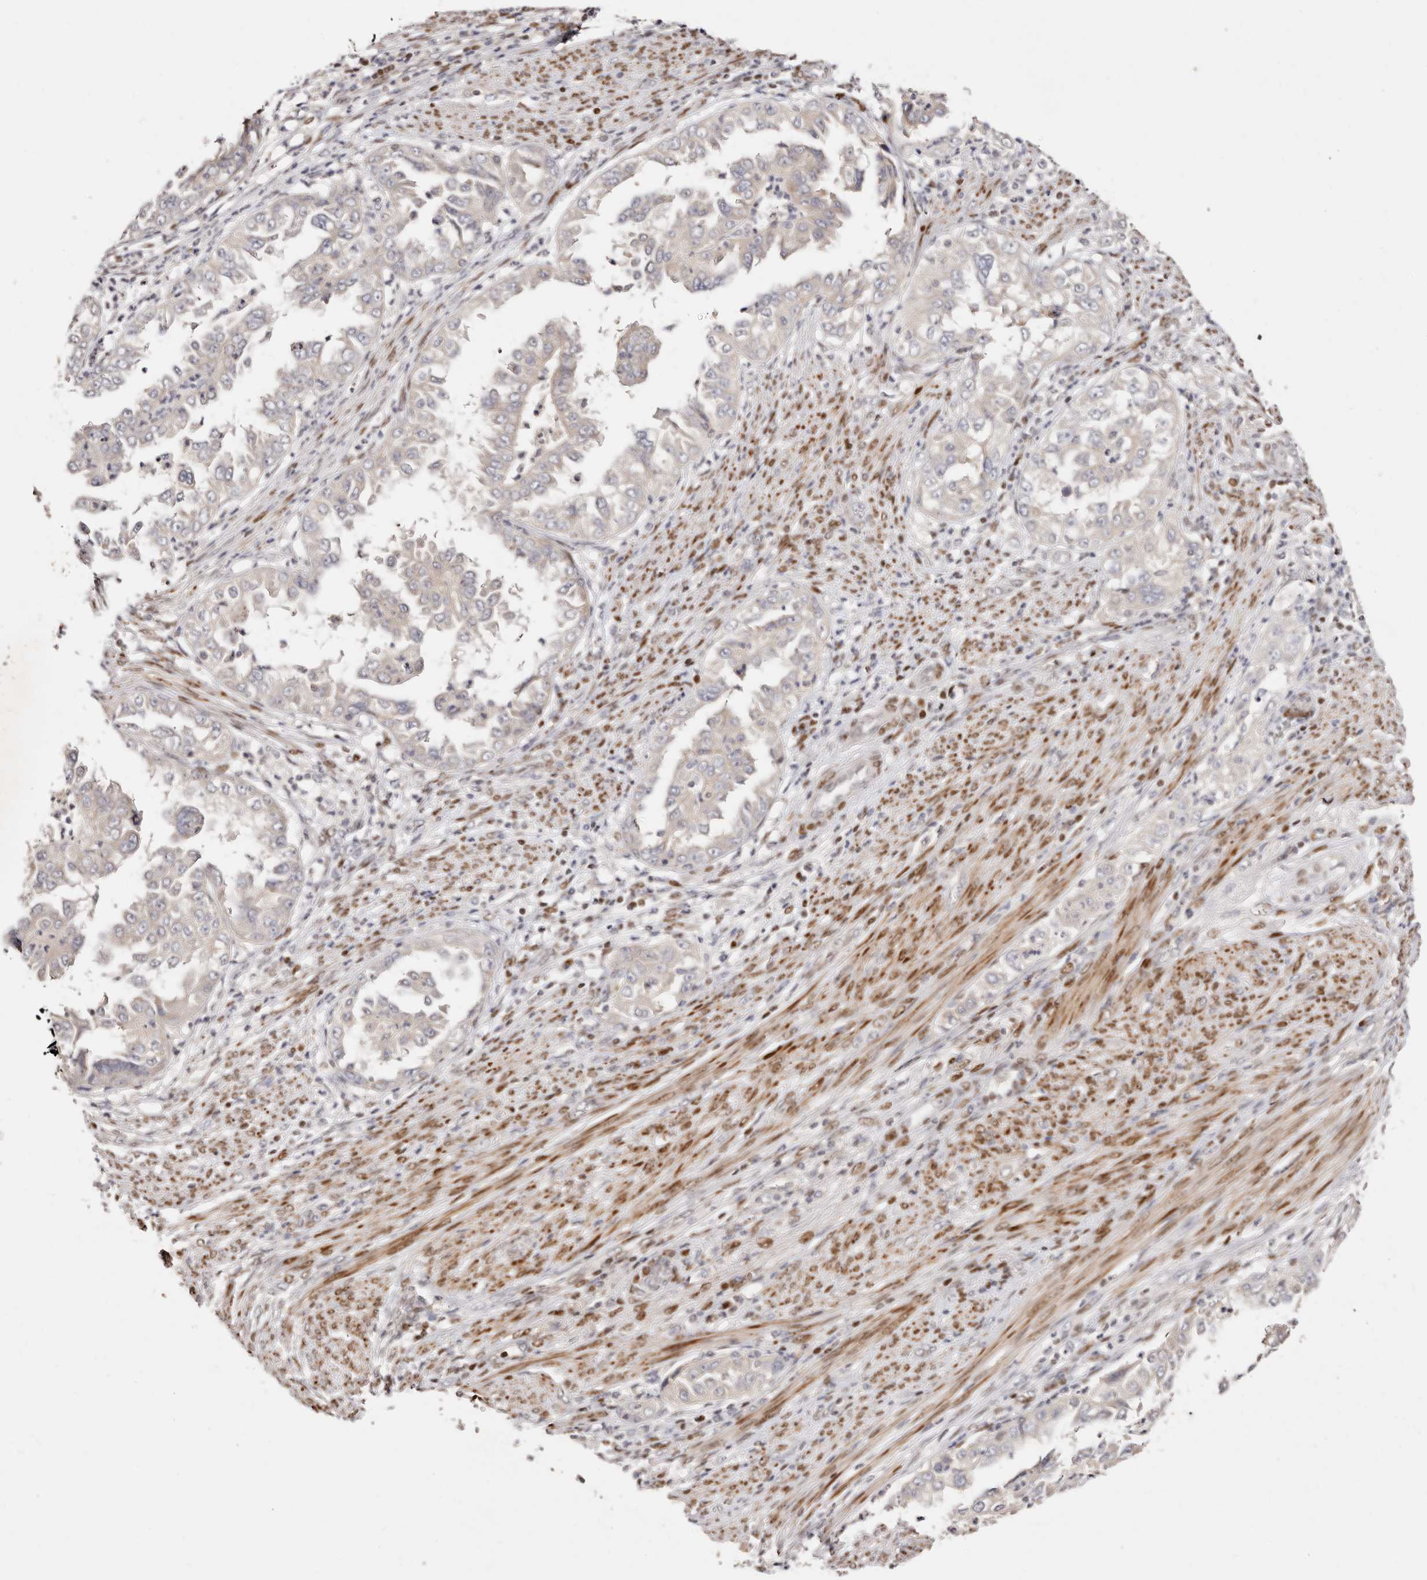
{"staining": {"intensity": "negative", "quantity": "none", "location": "none"}, "tissue": "endometrial cancer", "cell_type": "Tumor cells", "image_type": "cancer", "snomed": [{"axis": "morphology", "description": "Adenocarcinoma, NOS"}, {"axis": "topography", "description": "Endometrium"}], "caption": "This is an IHC histopathology image of human endometrial adenocarcinoma. There is no staining in tumor cells.", "gene": "IQGAP3", "patient": {"sex": "female", "age": 85}}